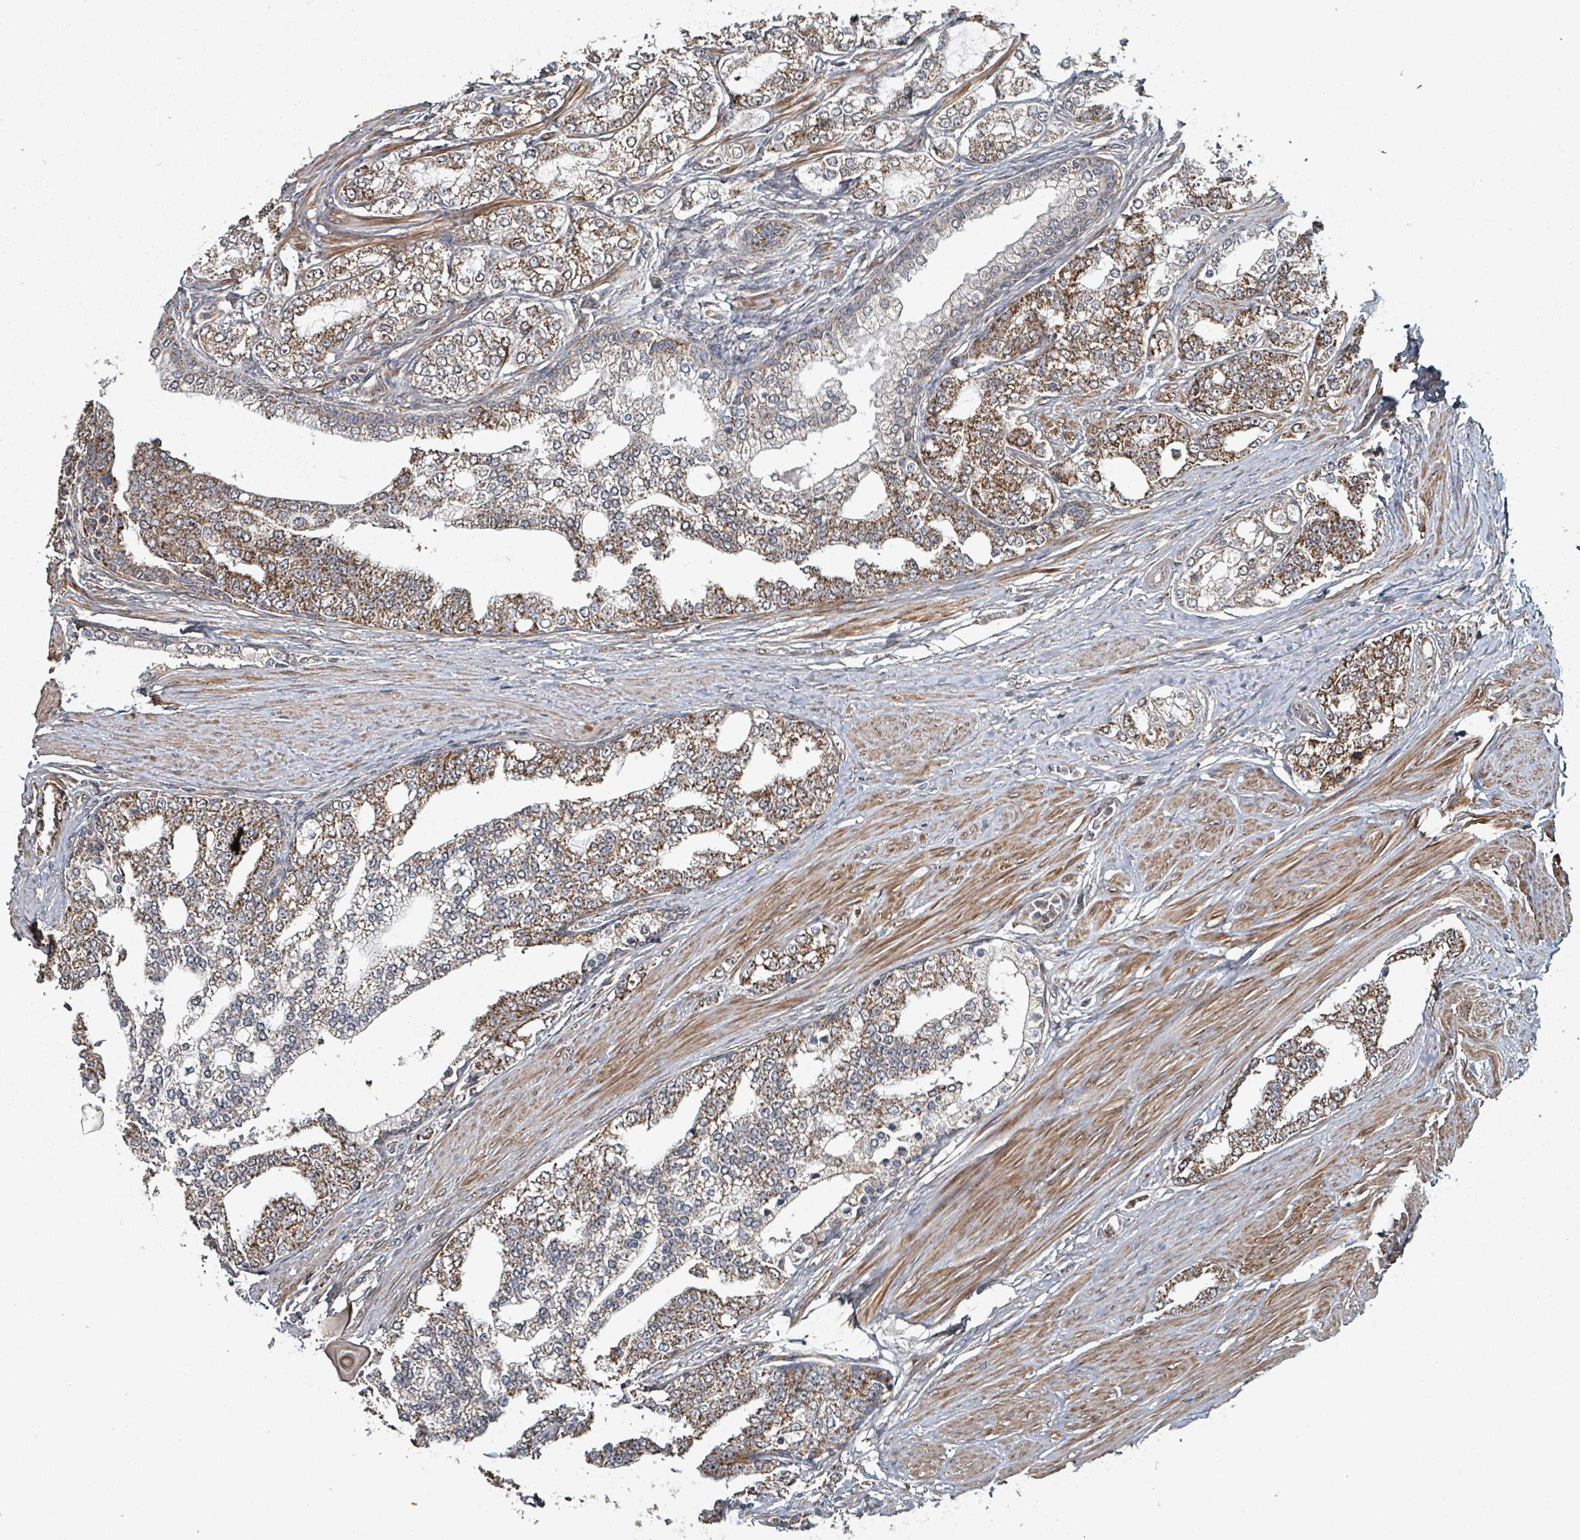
{"staining": {"intensity": "moderate", "quantity": ">75%", "location": "cytoplasmic/membranous"}, "tissue": "prostate cancer", "cell_type": "Tumor cells", "image_type": "cancer", "snomed": [{"axis": "morphology", "description": "Adenocarcinoma, High grade"}, {"axis": "topography", "description": "Prostate"}], "caption": "Moderate cytoplasmic/membranous positivity for a protein is appreciated in about >75% of tumor cells of prostate cancer using immunohistochemistry.", "gene": "MRPL4", "patient": {"sex": "male", "age": 64}}